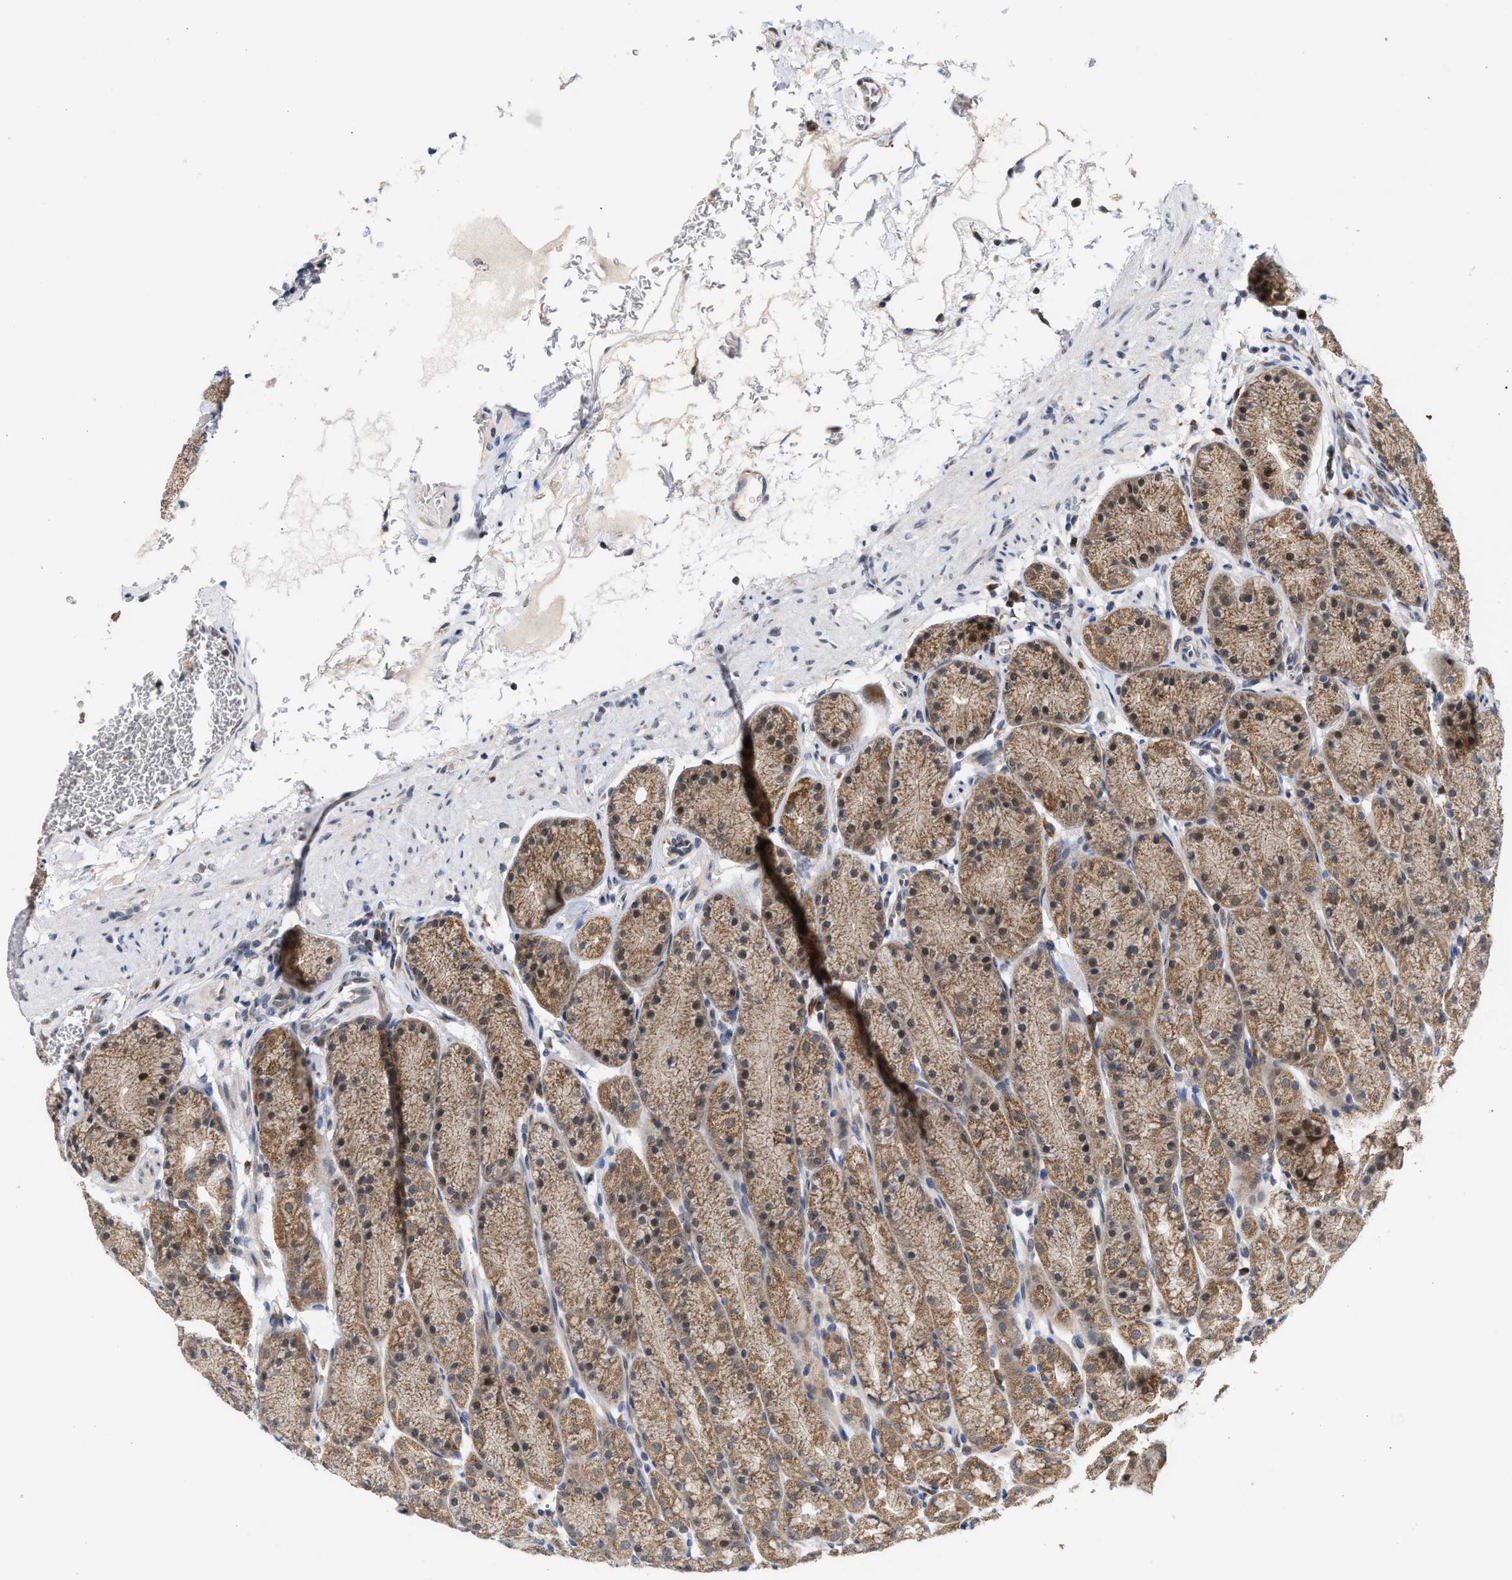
{"staining": {"intensity": "moderate", "quantity": ">75%", "location": "cytoplasmic/membranous"}, "tissue": "stomach", "cell_type": "Glandular cells", "image_type": "normal", "snomed": [{"axis": "morphology", "description": "Normal tissue, NOS"}, {"axis": "topography", "description": "Stomach"}], "caption": "DAB immunohistochemical staining of benign stomach exhibits moderate cytoplasmic/membranous protein staining in approximately >75% of glandular cells.", "gene": "MKNK2", "patient": {"sex": "male", "age": 42}}